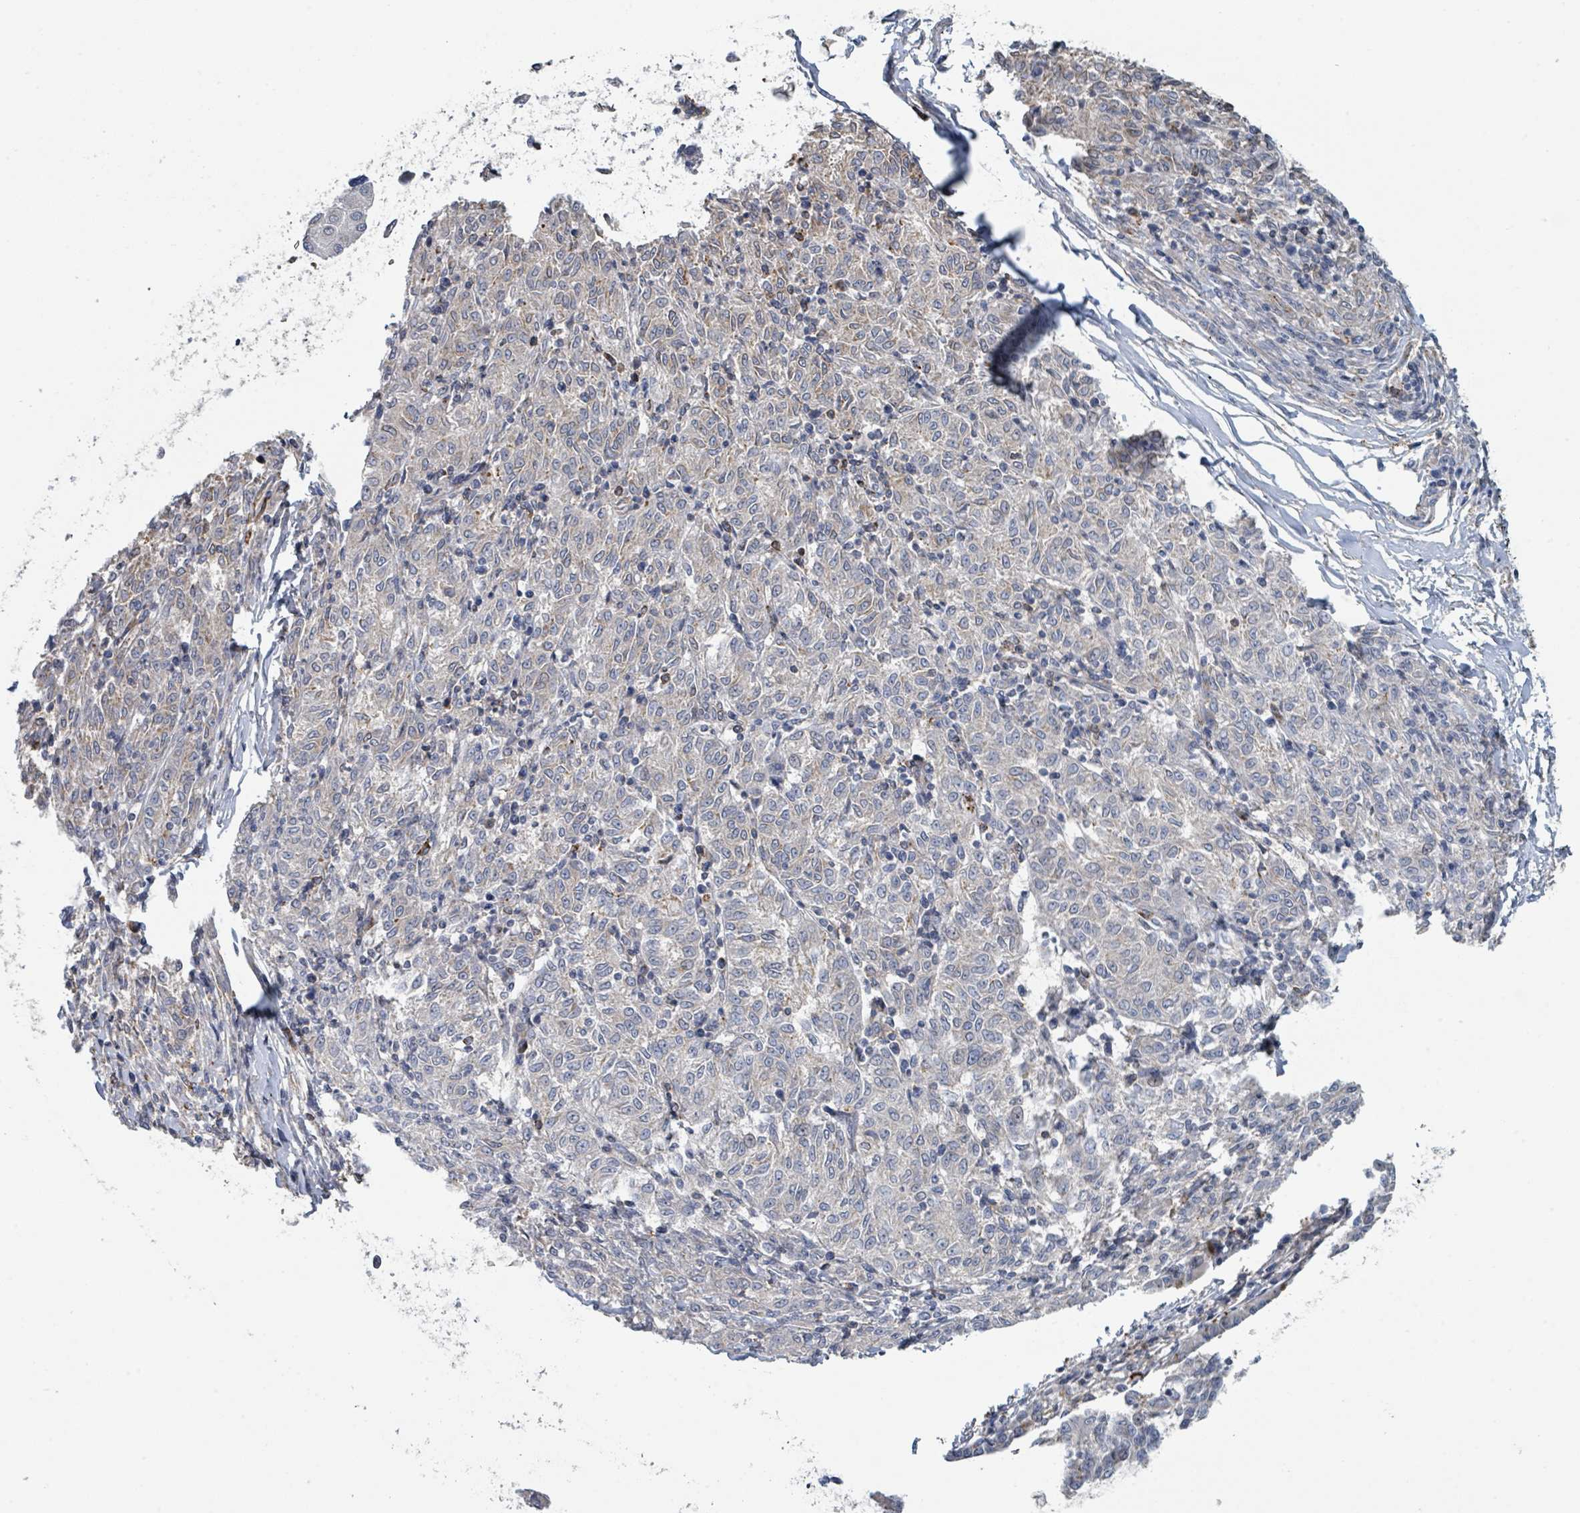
{"staining": {"intensity": "weak", "quantity": "25%-75%", "location": "cytoplasmic/membranous"}, "tissue": "melanoma", "cell_type": "Tumor cells", "image_type": "cancer", "snomed": [{"axis": "morphology", "description": "Malignant melanoma, NOS"}, {"axis": "topography", "description": "Skin"}], "caption": "Protein analysis of malignant melanoma tissue demonstrates weak cytoplasmic/membranous positivity in about 25%-75% of tumor cells. Nuclei are stained in blue.", "gene": "LRRC42", "patient": {"sex": "female", "age": 72}}